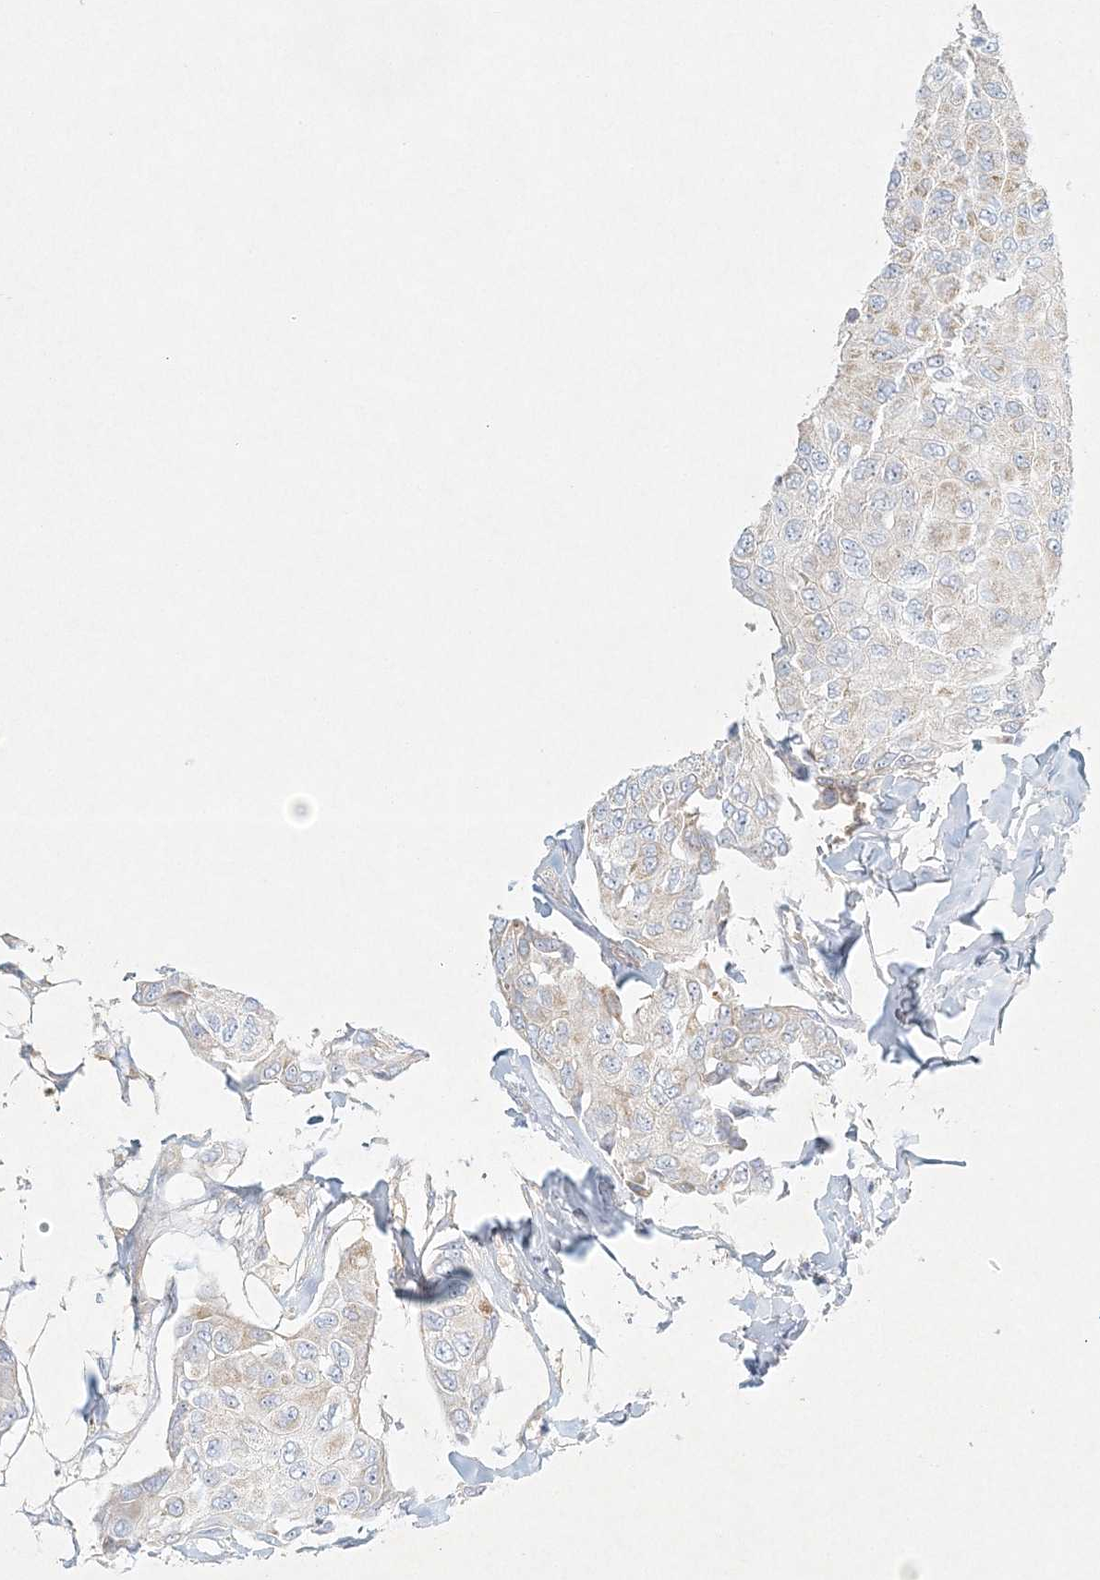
{"staining": {"intensity": "weak", "quantity": "<25%", "location": "cytoplasmic/membranous"}, "tissue": "breast cancer", "cell_type": "Tumor cells", "image_type": "cancer", "snomed": [{"axis": "morphology", "description": "Duct carcinoma"}, {"axis": "topography", "description": "Breast"}], "caption": "Breast invasive ductal carcinoma was stained to show a protein in brown. There is no significant expression in tumor cells. The staining was performed using DAB to visualize the protein expression in brown, while the nuclei were stained in blue with hematoxylin (Magnification: 20x).", "gene": "STK11IP", "patient": {"sex": "female", "age": 80}}